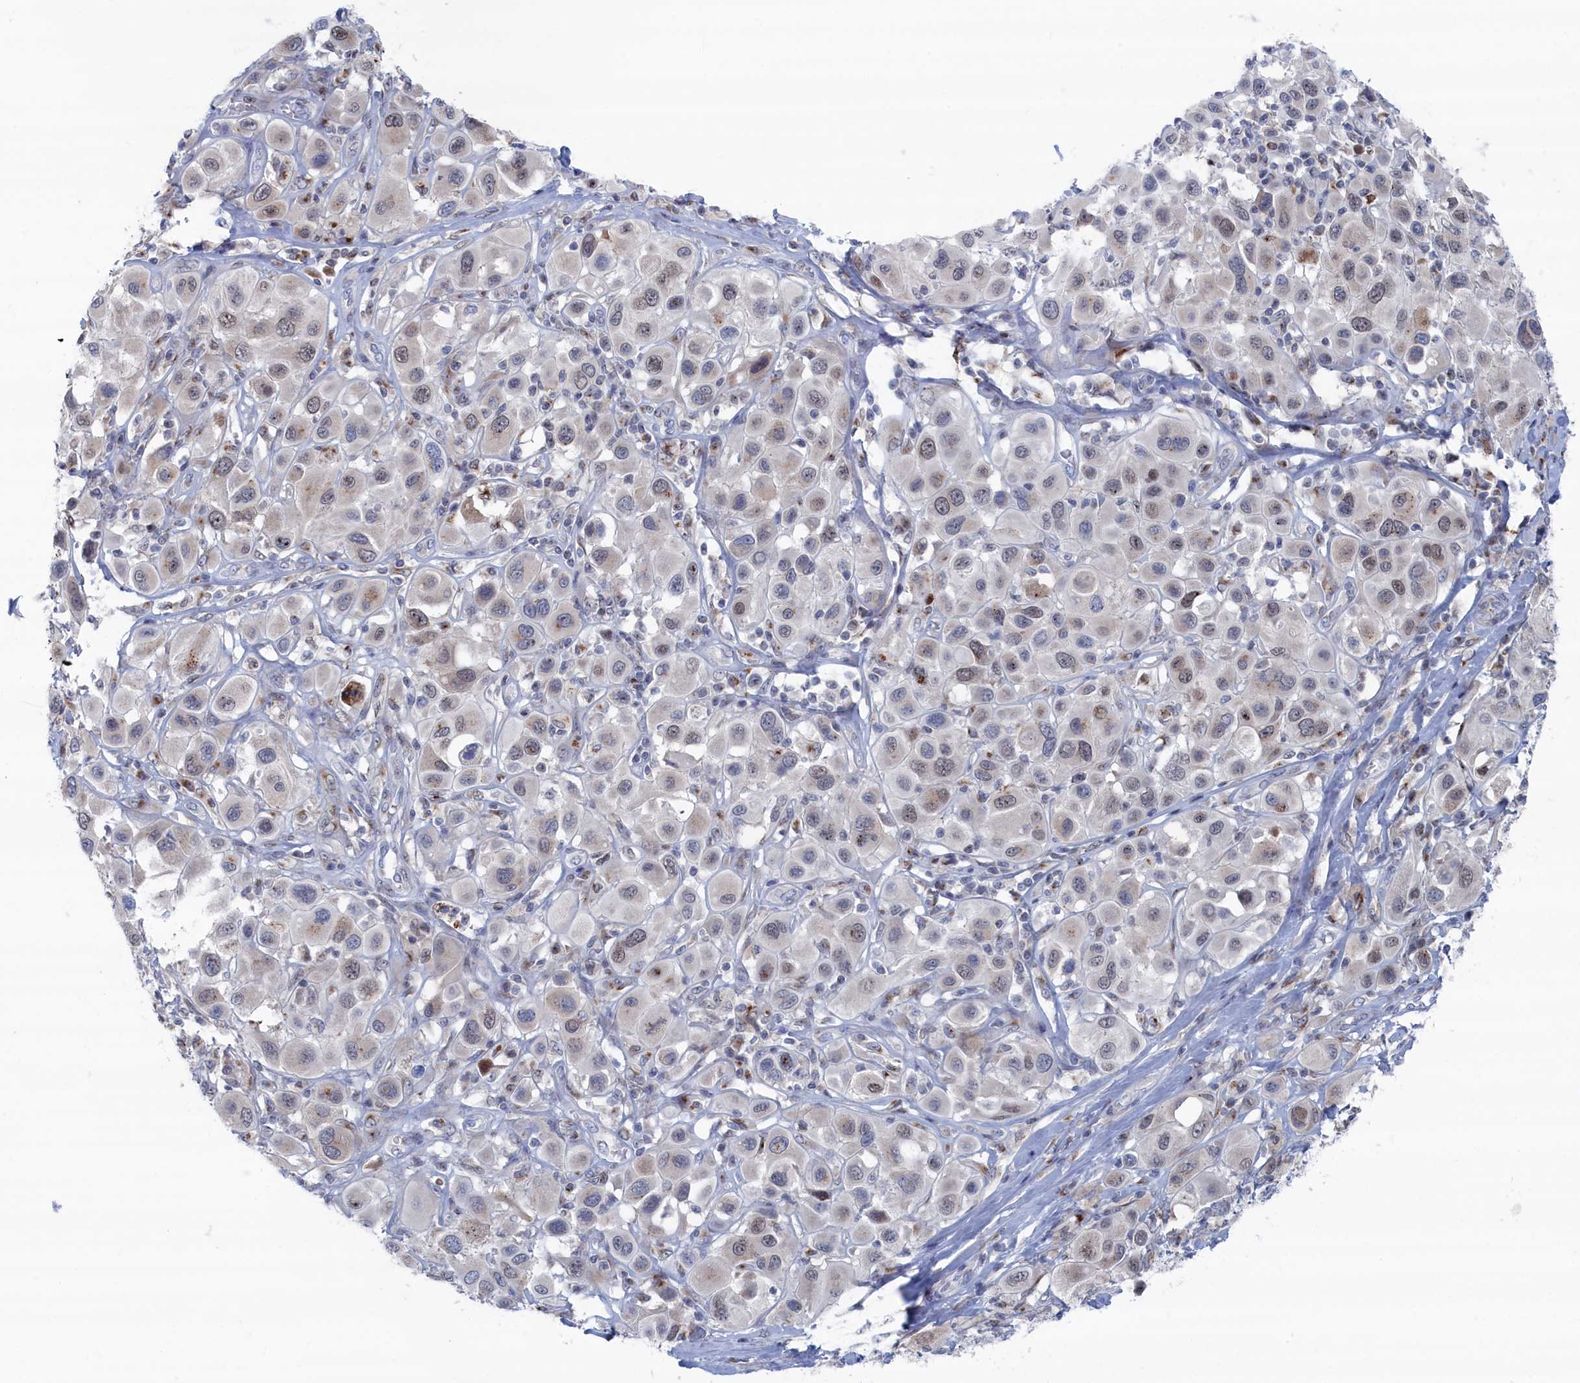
{"staining": {"intensity": "weak", "quantity": "<25%", "location": "nuclear"}, "tissue": "melanoma", "cell_type": "Tumor cells", "image_type": "cancer", "snomed": [{"axis": "morphology", "description": "Malignant melanoma, Metastatic site"}, {"axis": "topography", "description": "Skin"}], "caption": "Protein analysis of malignant melanoma (metastatic site) exhibits no significant positivity in tumor cells. (Brightfield microscopy of DAB (3,3'-diaminobenzidine) IHC at high magnification).", "gene": "IRX1", "patient": {"sex": "male", "age": 41}}